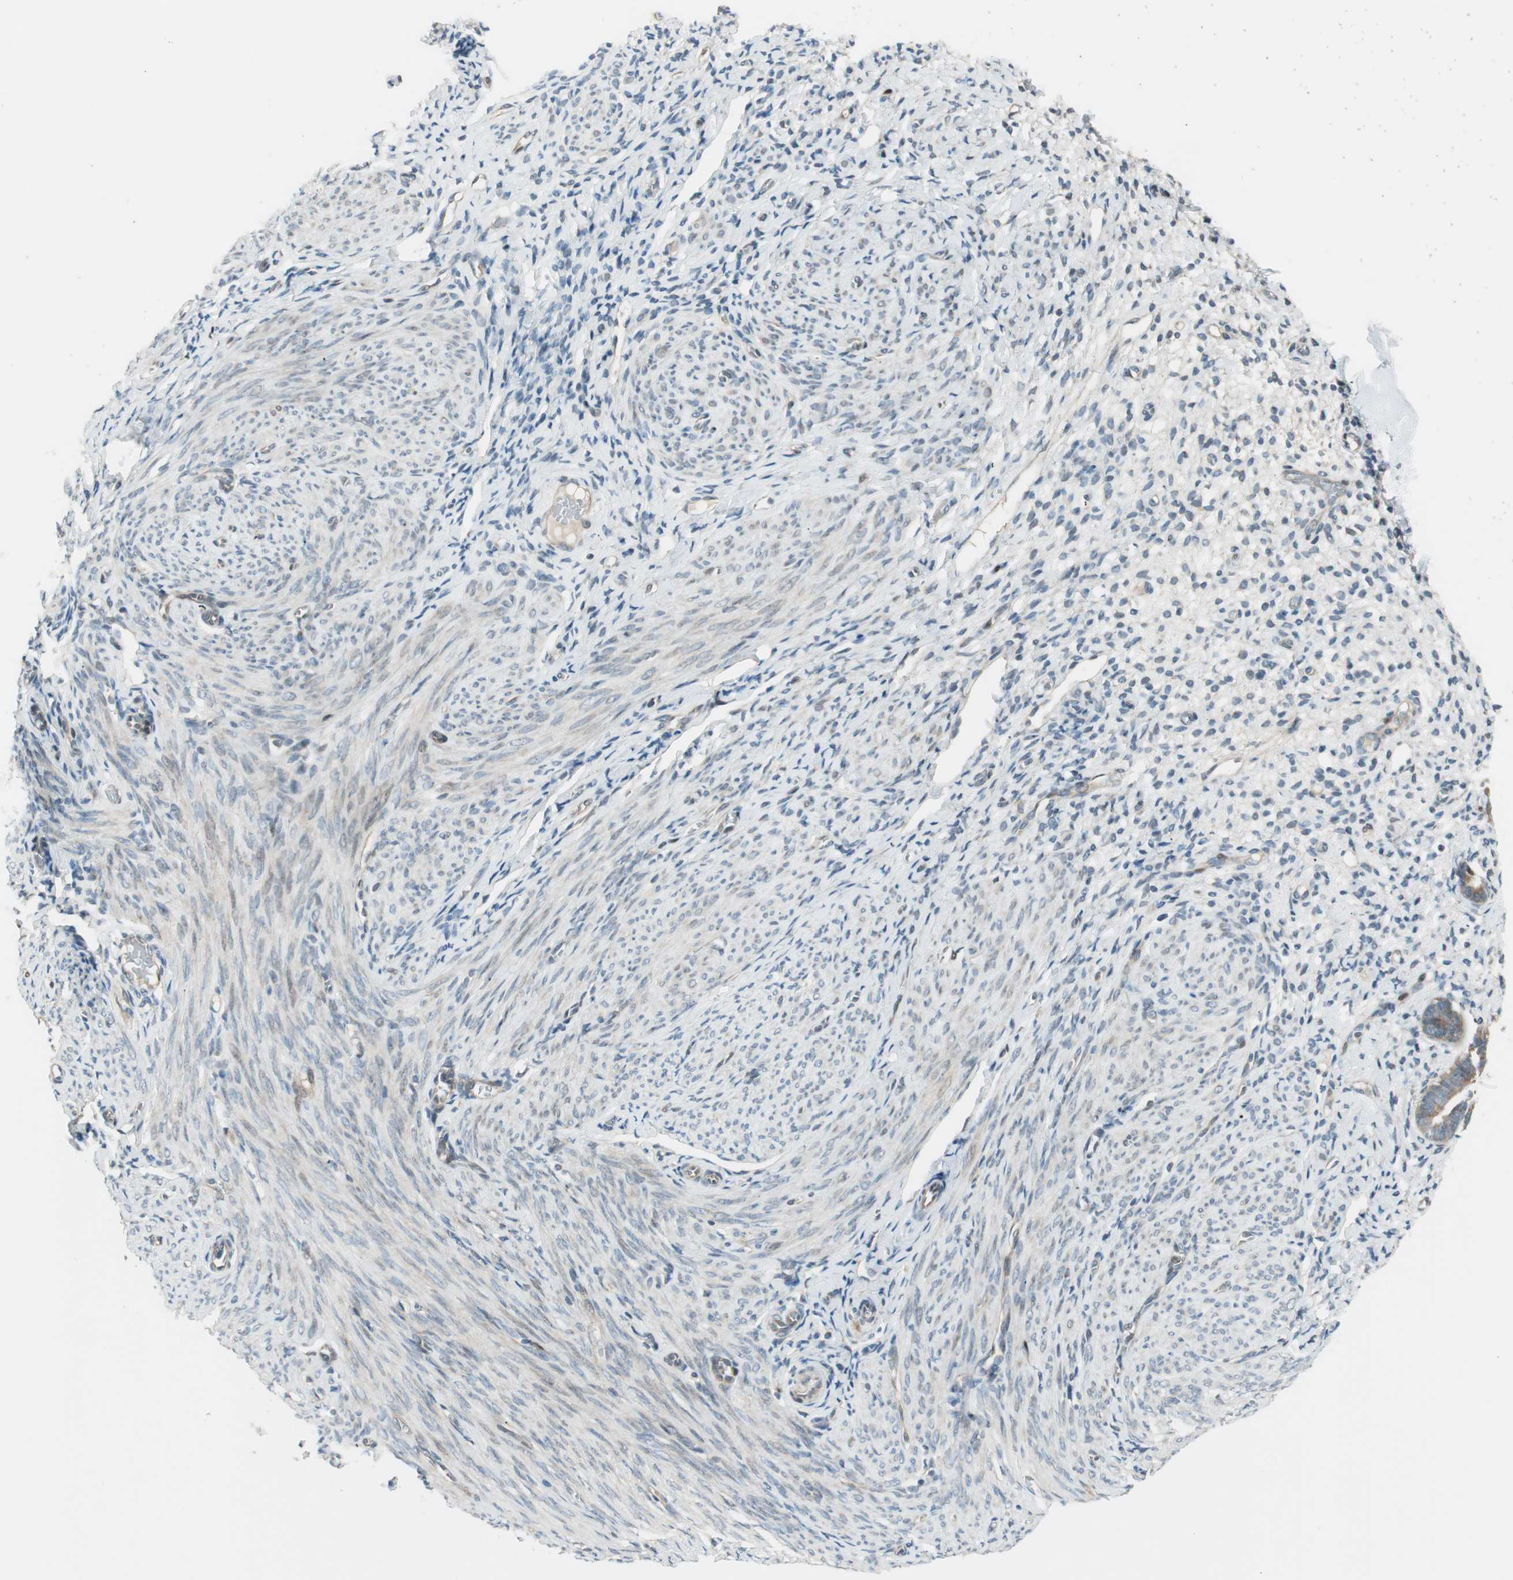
{"staining": {"intensity": "negative", "quantity": "none", "location": "none"}, "tissue": "endometrium", "cell_type": "Cells in endometrial stroma", "image_type": "normal", "snomed": [{"axis": "morphology", "description": "Normal tissue, NOS"}, {"axis": "topography", "description": "Endometrium"}], "caption": "High power microscopy photomicrograph of an immunohistochemistry (IHC) image of unremarkable endometrium, revealing no significant positivity in cells in endometrial stroma. Nuclei are stained in blue.", "gene": "CGRRF1", "patient": {"sex": "female", "age": 61}}